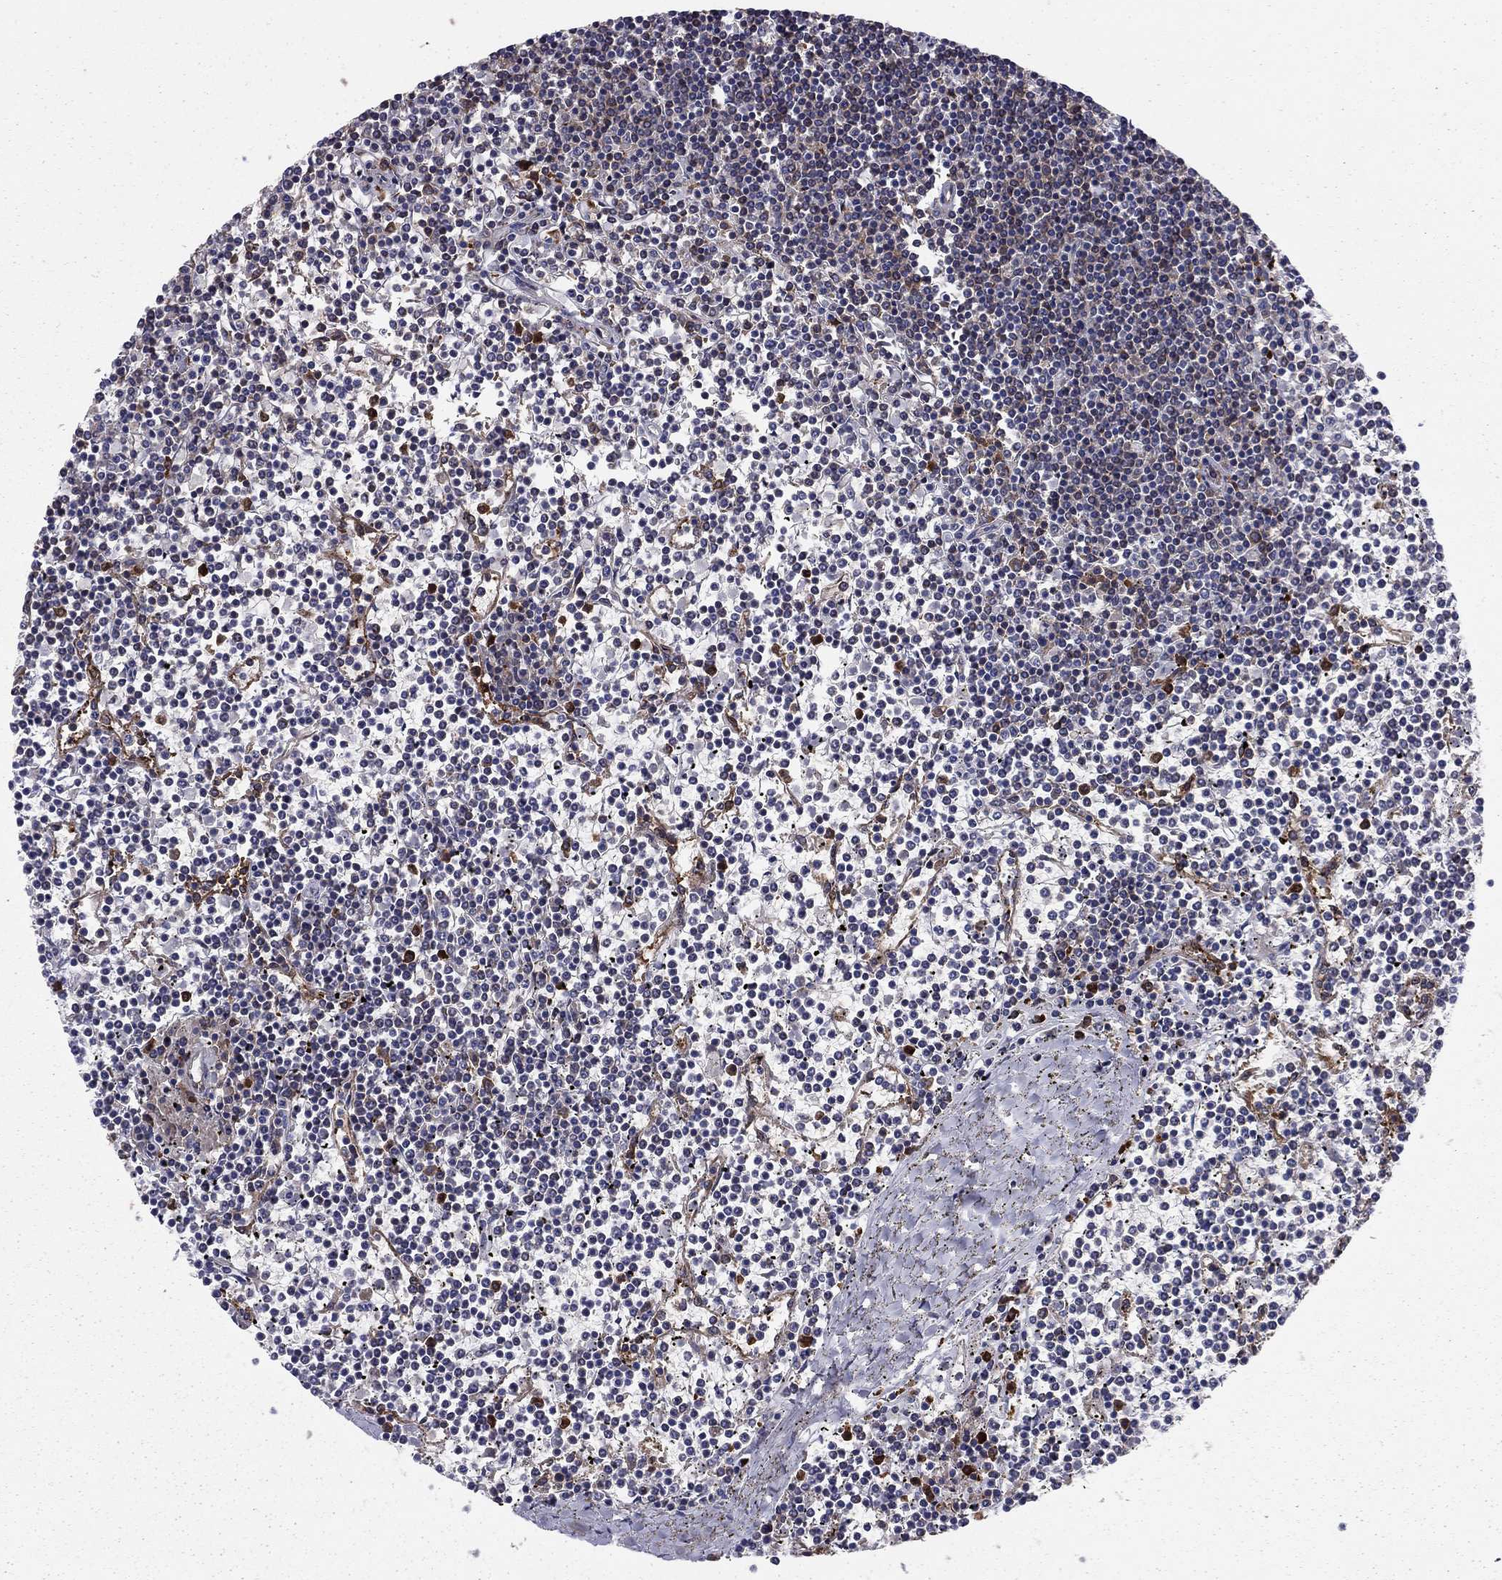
{"staining": {"intensity": "negative", "quantity": "none", "location": "none"}, "tissue": "lymphoma", "cell_type": "Tumor cells", "image_type": "cancer", "snomed": [{"axis": "morphology", "description": "Malignant lymphoma, non-Hodgkin's type, Low grade"}, {"axis": "topography", "description": "Spleen"}], "caption": "An IHC photomicrograph of malignant lymphoma, non-Hodgkin's type (low-grade) is shown. There is no staining in tumor cells of malignant lymphoma, non-Hodgkin's type (low-grade). (Immunohistochemistry, brightfield microscopy, high magnification).", "gene": "EHBP1L1", "patient": {"sex": "female", "age": 19}}